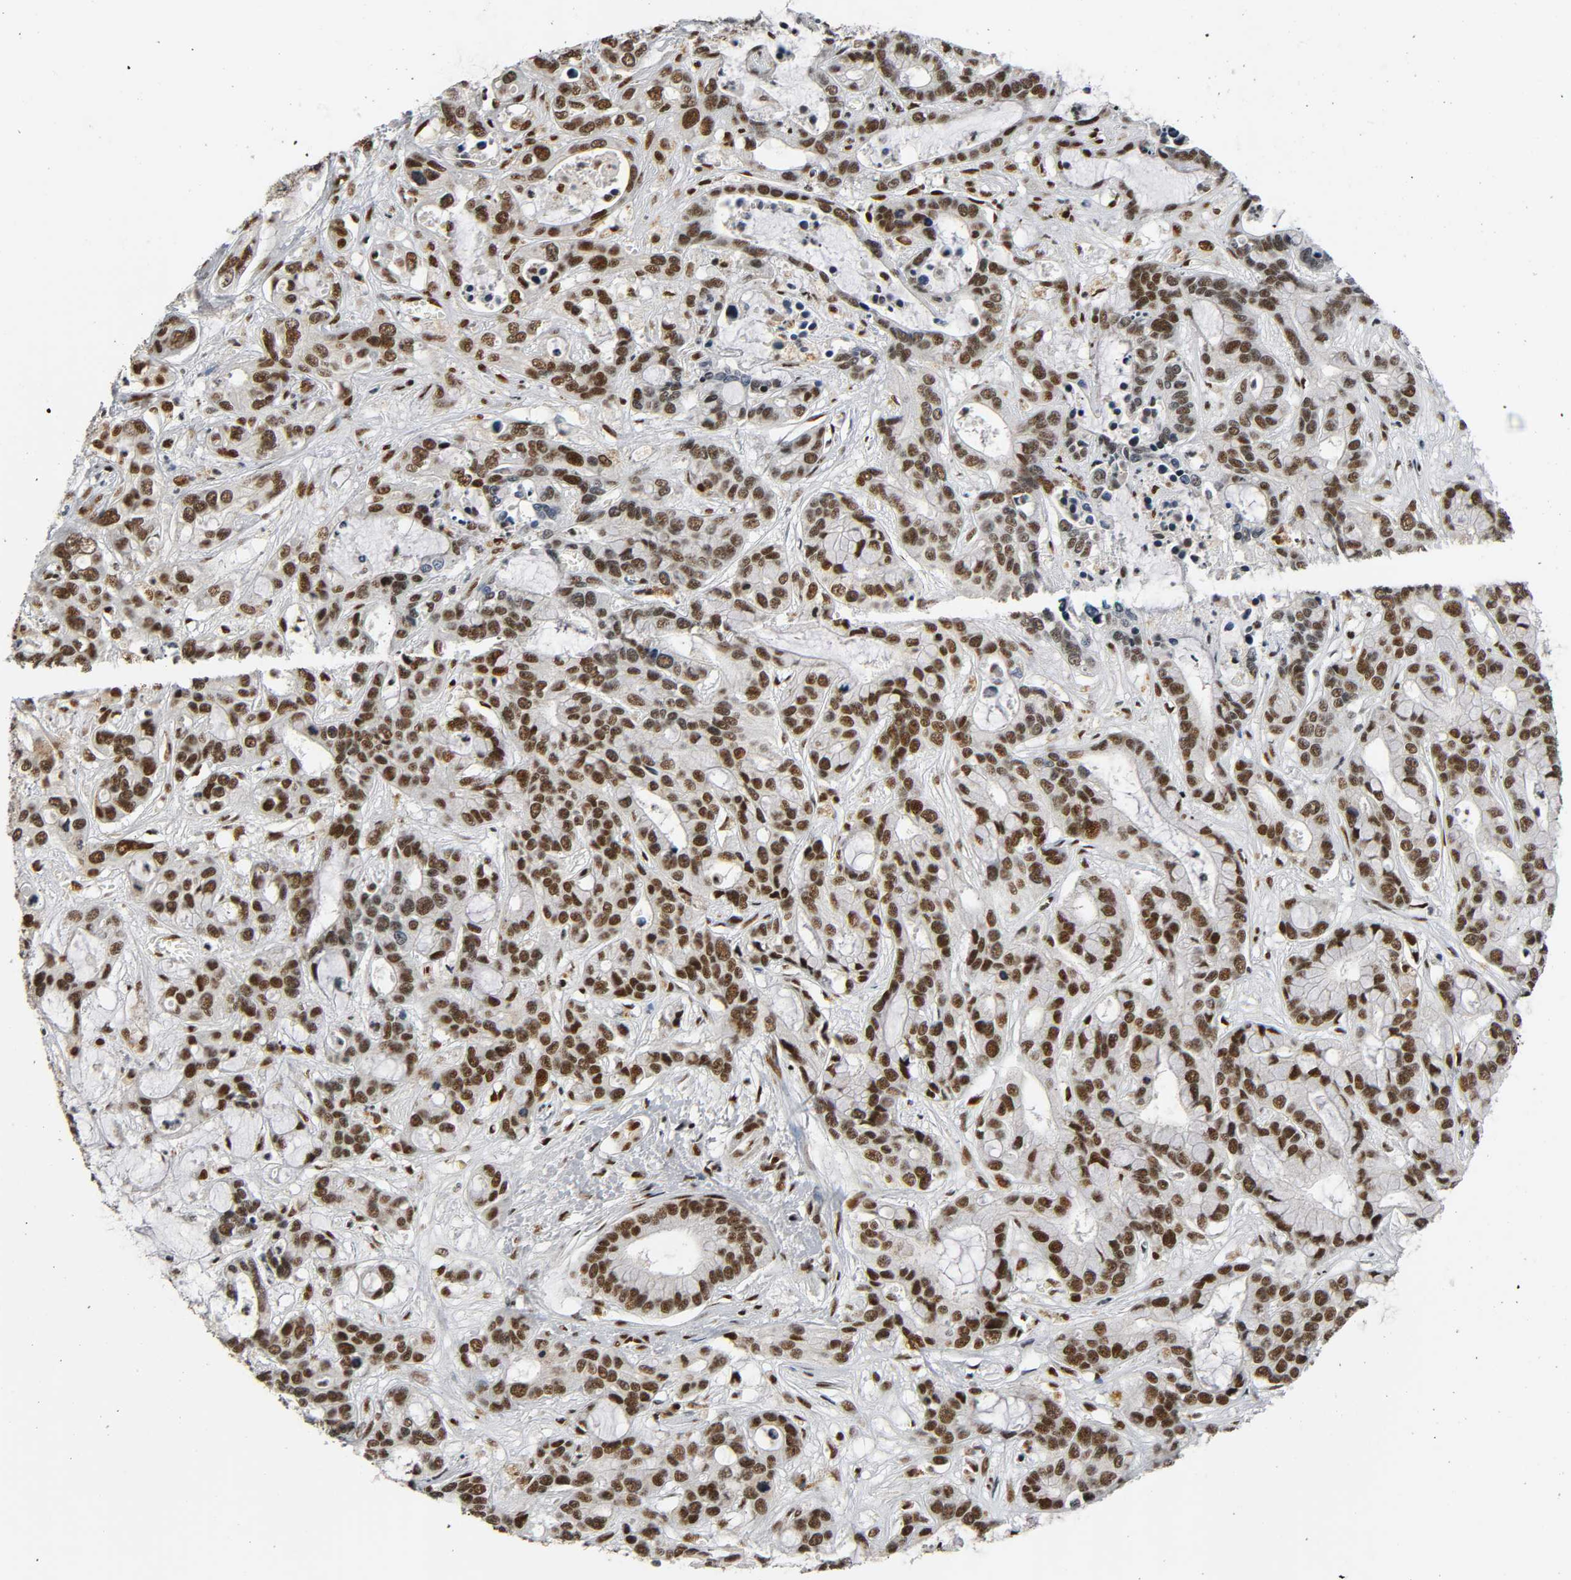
{"staining": {"intensity": "strong", "quantity": ">75%", "location": "nuclear"}, "tissue": "liver cancer", "cell_type": "Tumor cells", "image_type": "cancer", "snomed": [{"axis": "morphology", "description": "Cholangiocarcinoma"}, {"axis": "topography", "description": "Liver"}], "caption": "Immunohistochemistry of cholangiocarcinoma (liver) reveals high levels of strong nuclear positivity in about >75% of tumor cells. (Stains: DAB (3,3'-diaminobenzidine) in brown, nuclei in blue, Microscopy: brightfield microscopy at high magnification).", "gene": "CDK9", "patient": {"sex": "female", "age": 65}}